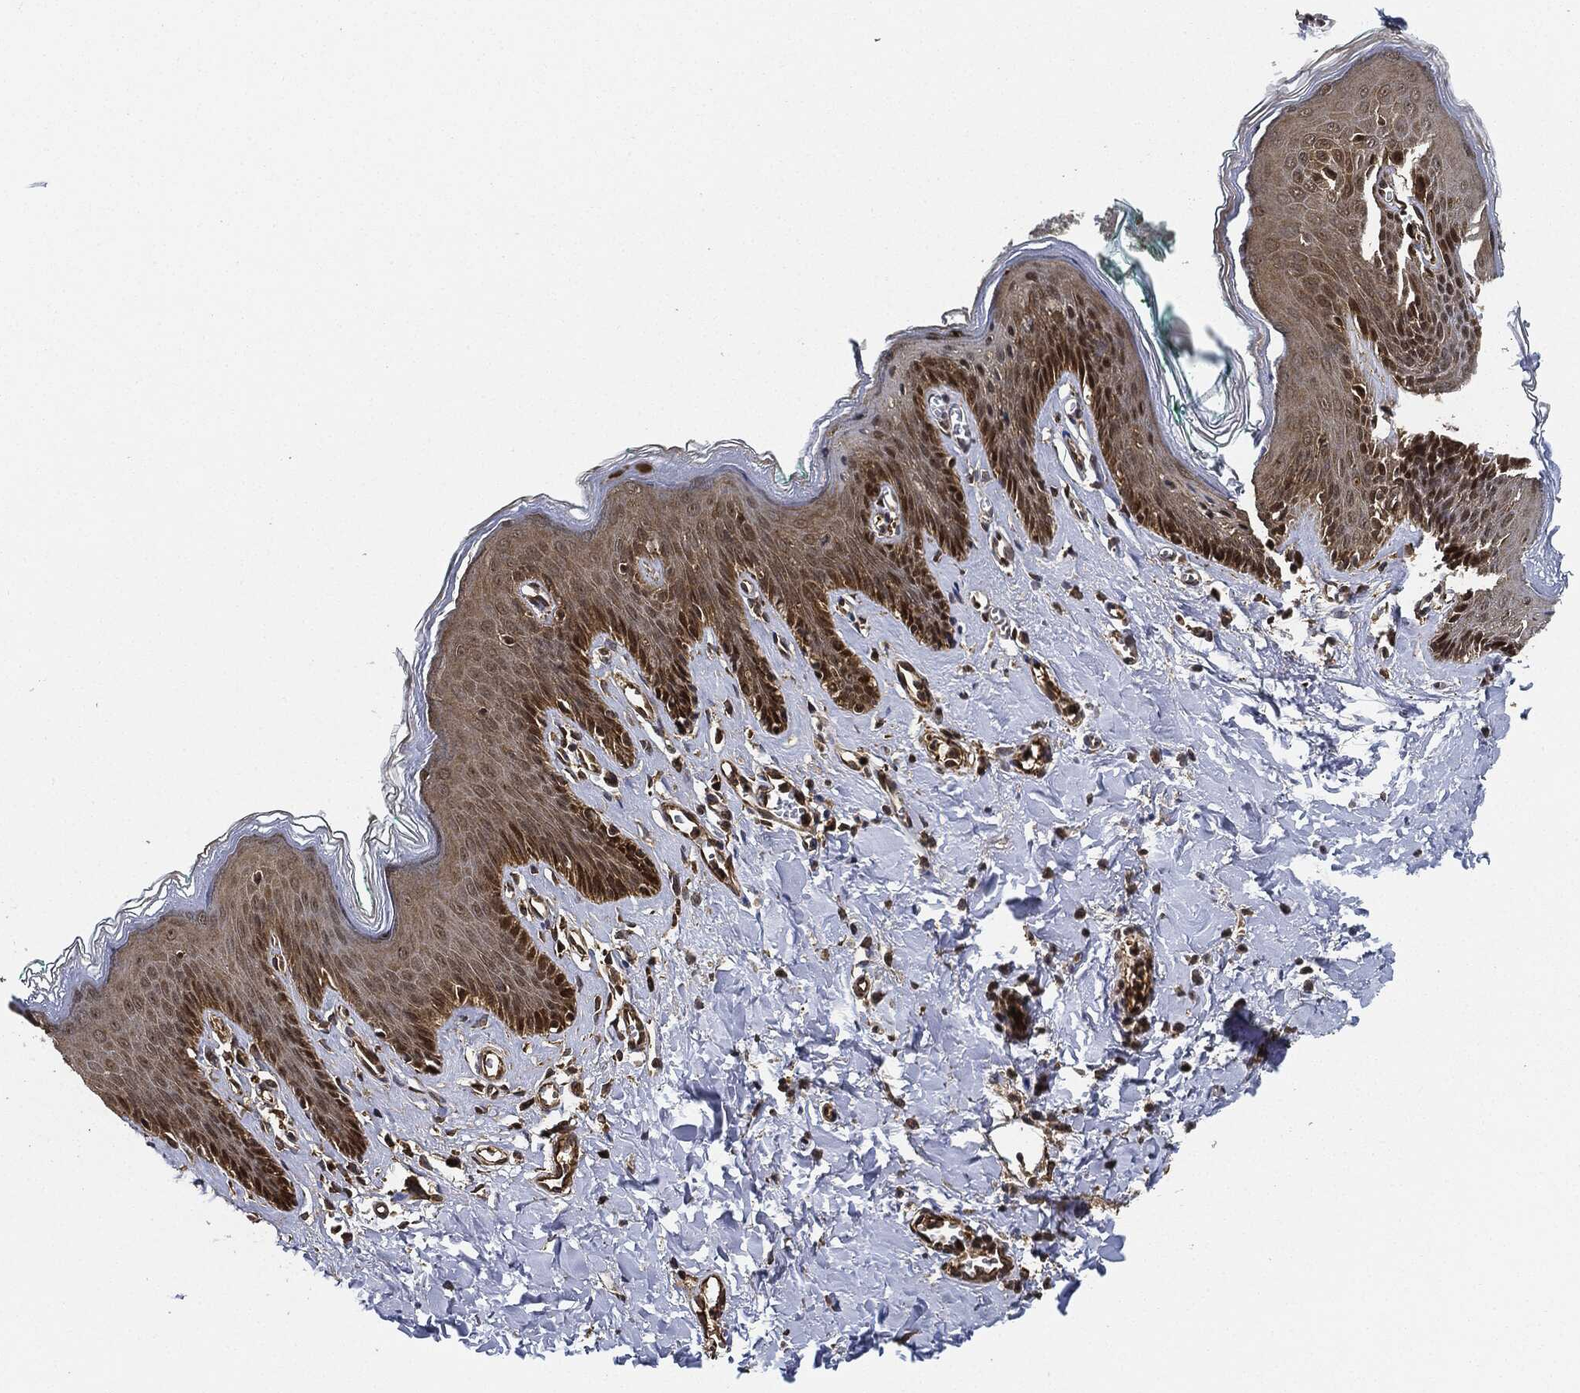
{"staining": {"intensity": "moderate", "quantity": "25%-75%", "location": "cytoplasmic/membranous"}, "tissue": "skin", "cell_type": "Epidermal cells", "image_type": "normal", "snomed": [{"axis": "morphology", "description": "Normal tissue, NOS"}, {"axis": "topography", "description": "Vulva"}], "caption": "Moderate cytoplasmic/membranous staining for a protein is appreciated in approximately 25%-75% of epidermal cells of benign skin using IHC.", "gene": "CEP290", "patient": {"sex": "female", "age": 66}}